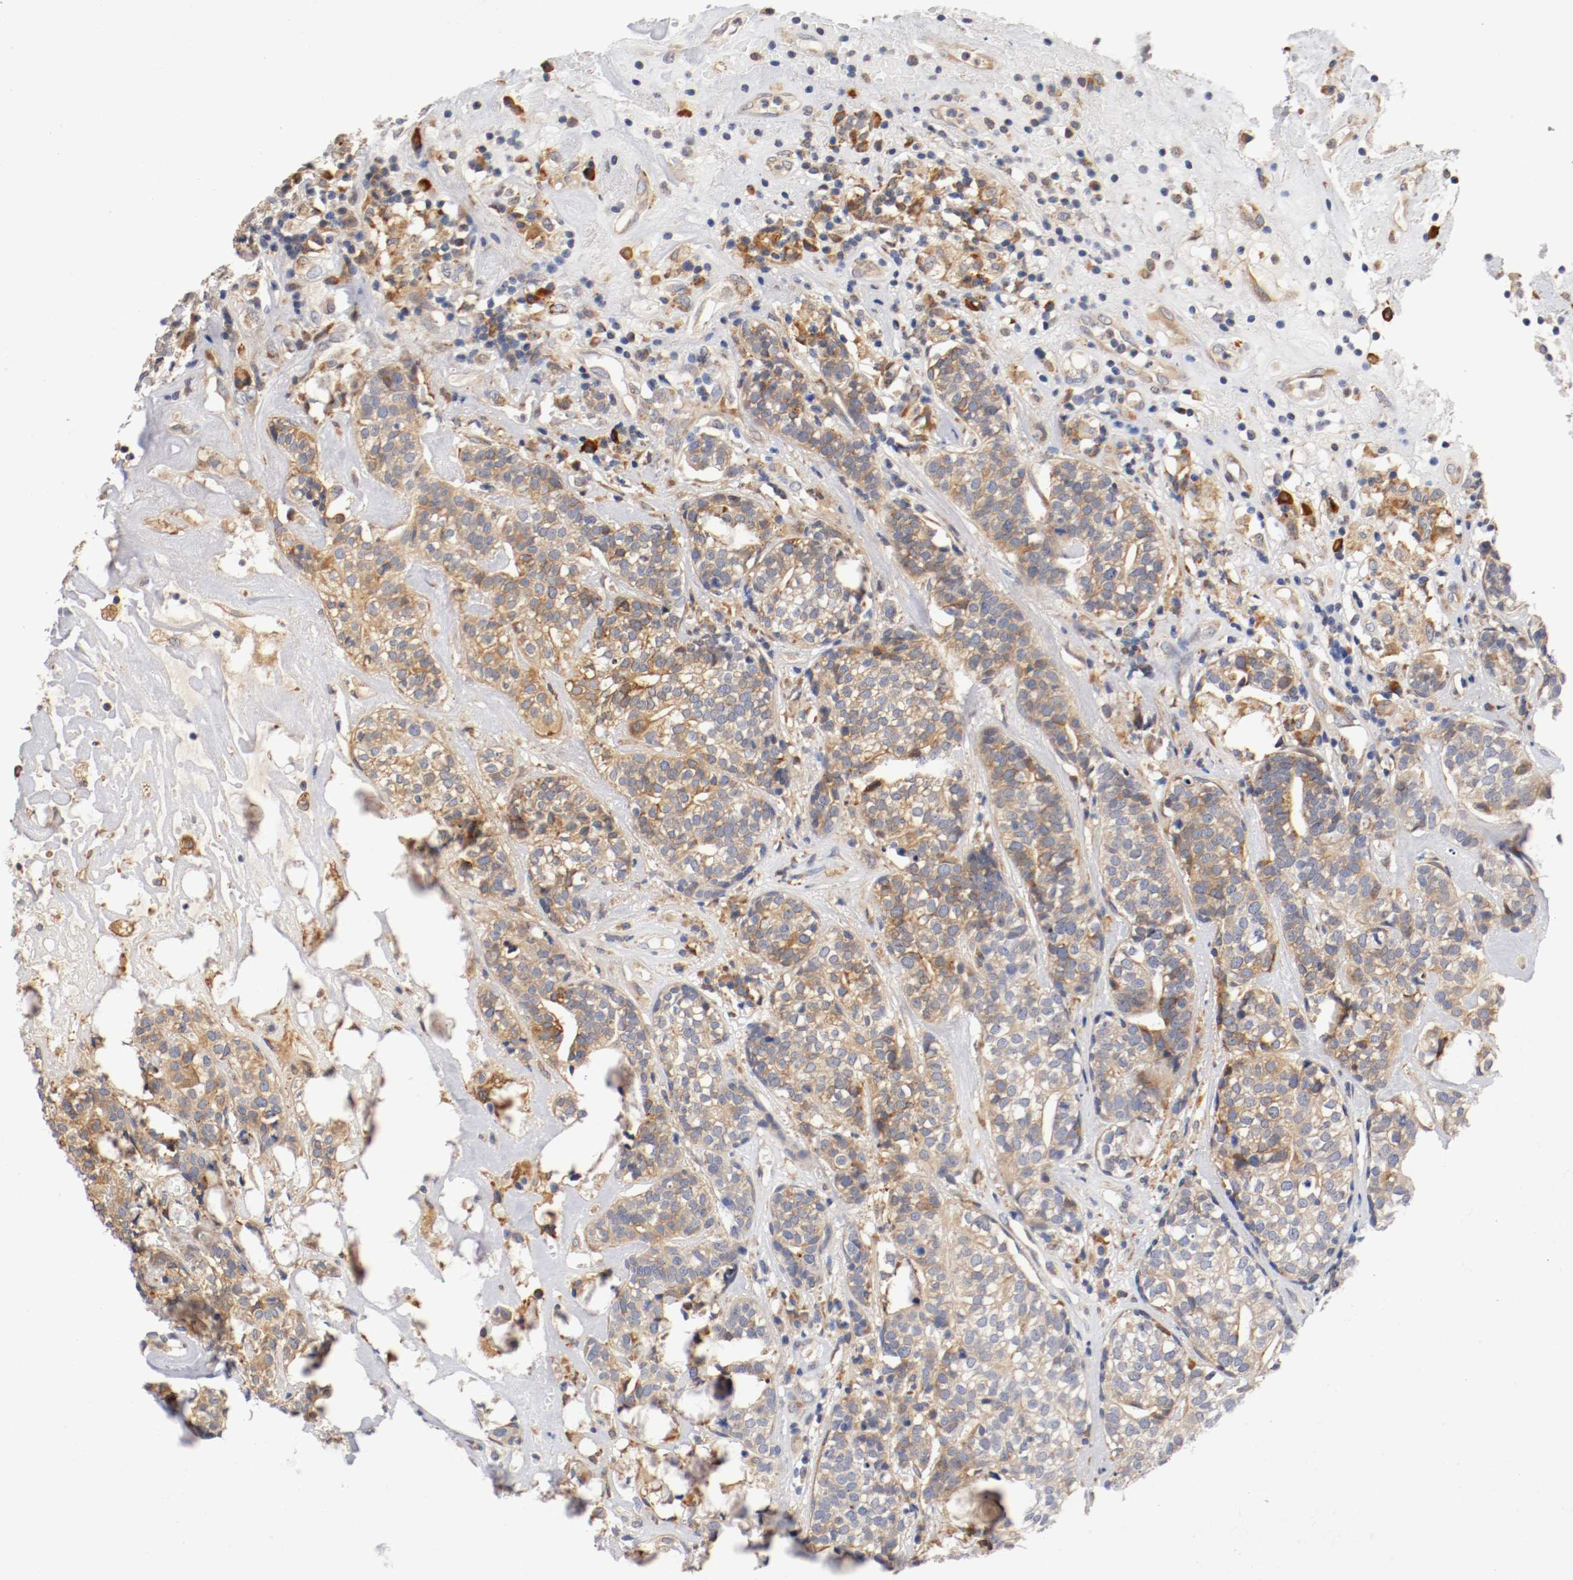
{"staining": {"intensity": "moderate", "quantity": ">75%", "location": "cytoplasmic/membranous"}, "tissue": "head and neck cancer", "cell_type": "Tumor cells", "image_type": "cancer", "snomed": [{"axis": "morphology", "description": "Adenocarcinoma, NOS"}, {"axis": "topography", "description": "Salivary gland"}, {"axis": "topography", "description": "Head-Neck"}], "caption": "Immunohistochemical staining of head and neck cancer exhibits medium levels of moderate cytoplasmic/membranous staining in about >75% of tumor cells. The staining was performed using DAB (3,3'-diaminobenzidine), with brown indicating positive protein expression. Nuclei are stained blue with hematoxylin.", "gene": "TNFSF13", "patient": {"sex": "female", "age": 65}}